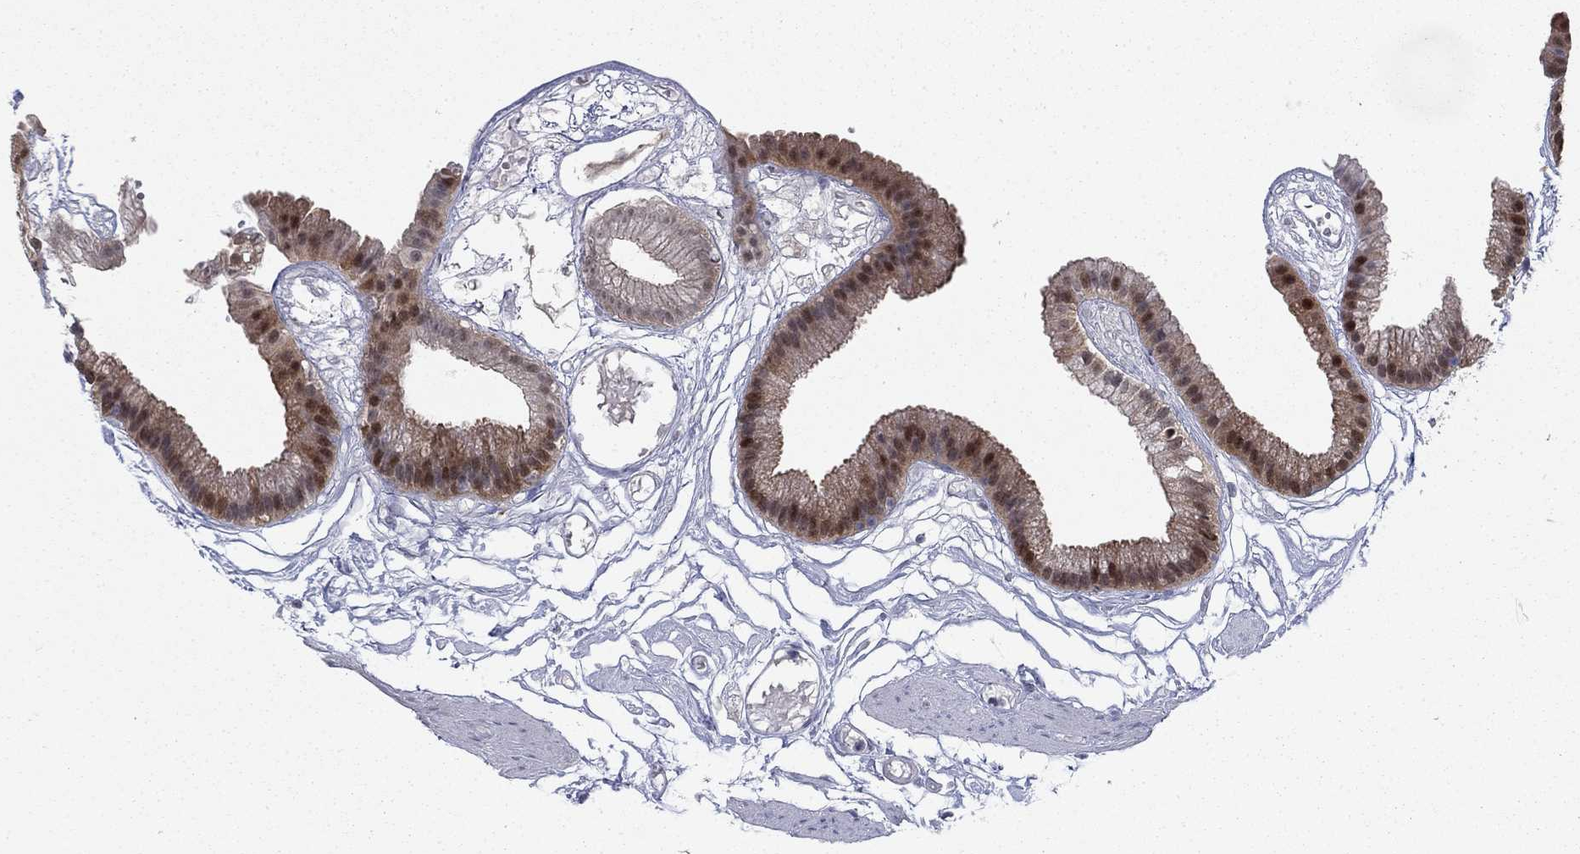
{"staining": {"intensity": "moderate", "quantity": ">75%", "location": "nuclear"}, "tissue": "gallbladder", "cell_type": "Glandular cells", "image_type": "normal", "snomed": [{"axis": "morphology", "description": "Normal tissue, NOS"}, {"axis": "topography", "description": "Gallbladder"}], "caption": "A brown stain labels moderate nuclear staining of a protein in glandular cells of unremarkable gallbladder.", "gene": "FKBP4", "patient": {"sex": "female", "age": 45}}